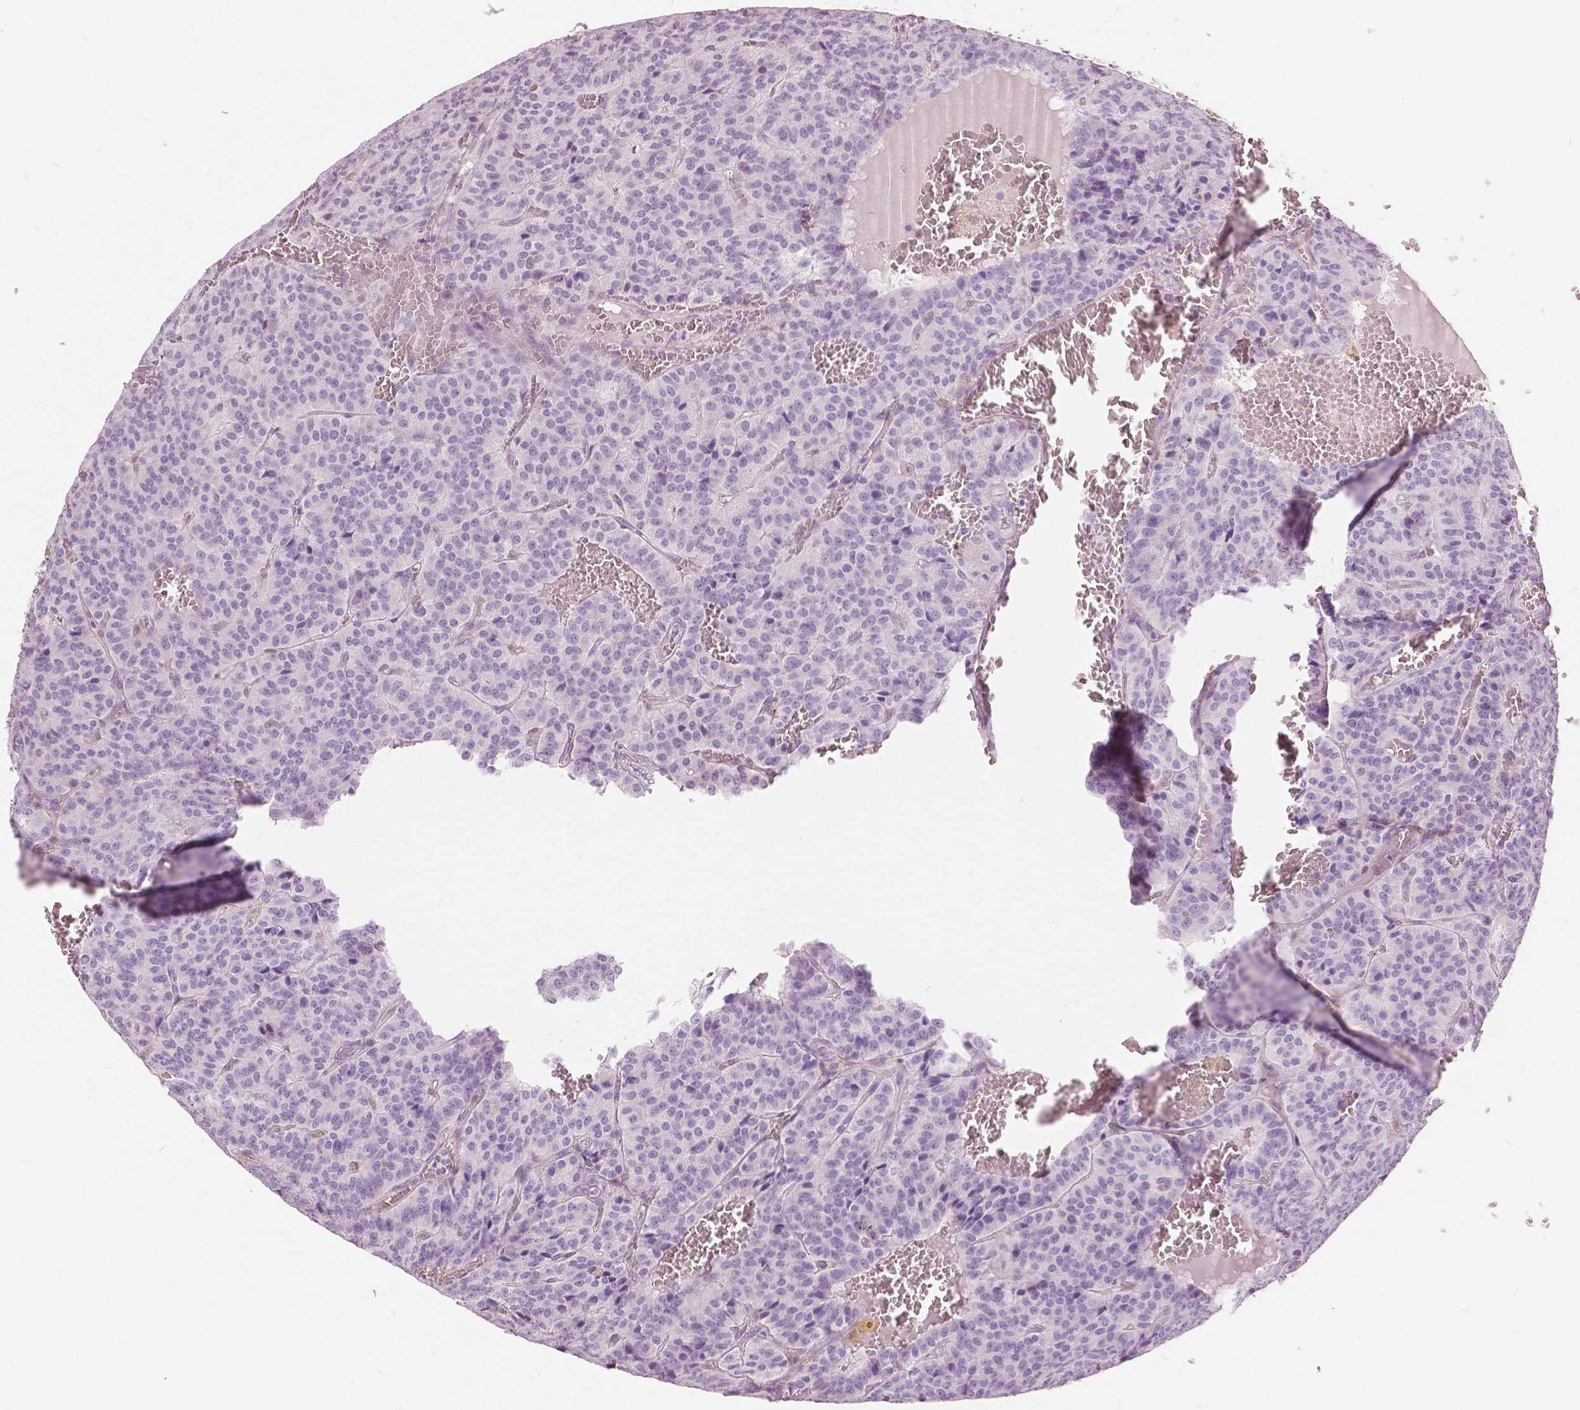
{"staining": {"intensity": "negative", "quantity": "none", "location": "none"}, "tissue": "carcinoid", "cell_type": "Tumor cells", "image_type": "cancer", "snomed": [{"axis": "morphology", "description": "Carcinoid, malignant, NOS"}, {"axis": "topography", "description": "Lung"}], "caption": "The histopathology image exhibits no significant expression in tumor cells of malignant carcinoid. The staining was performed using DAB to visualize the protein expression in brown, while the nuclei were stained in blue with hematoxylin (Magnification: 20x).", "gene": "GALM", "patient": {"sex": "male", "age": 70}}